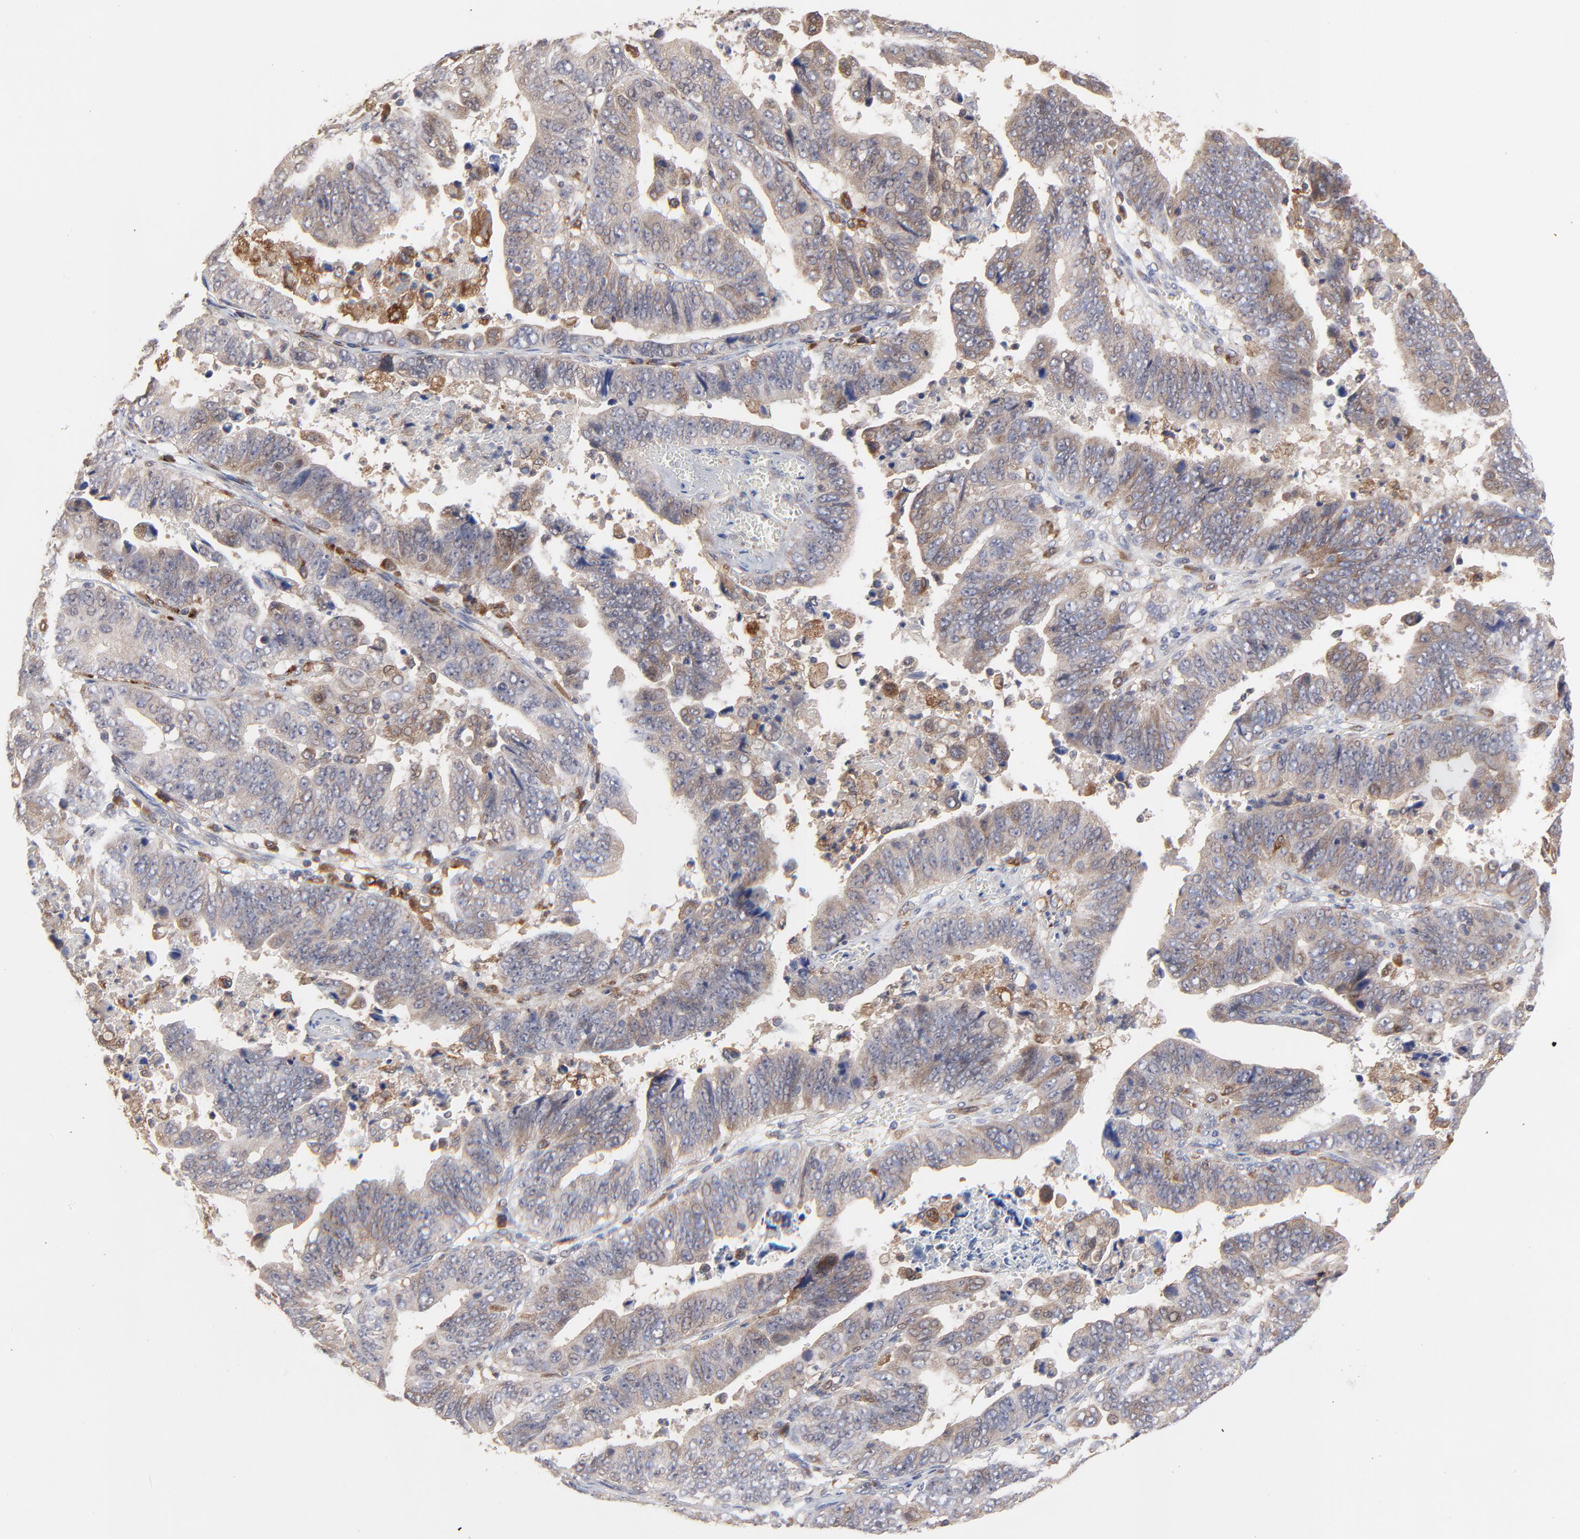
{"staining": {"intensity": "moderate", "quantity": ">75%", "location": "cytoplasmic/membranous"}, "tissue": "stomach cancer", "cell_type": "Tumor cells", "image_type": "cancer", "snomed": [{"axis": "morphology", "description": "Adenocarcinoma, NOS"}, {"axis": "topography", "description": "Stomach, upper"}], "caption": "Tumor cells demonstrate moderate cytoplasmic/membranous positivity in about >75% of cells in stomach adenocarcinoma.", "gene": "RAB9A", "patient": {"sex": "female", "age": 50}}